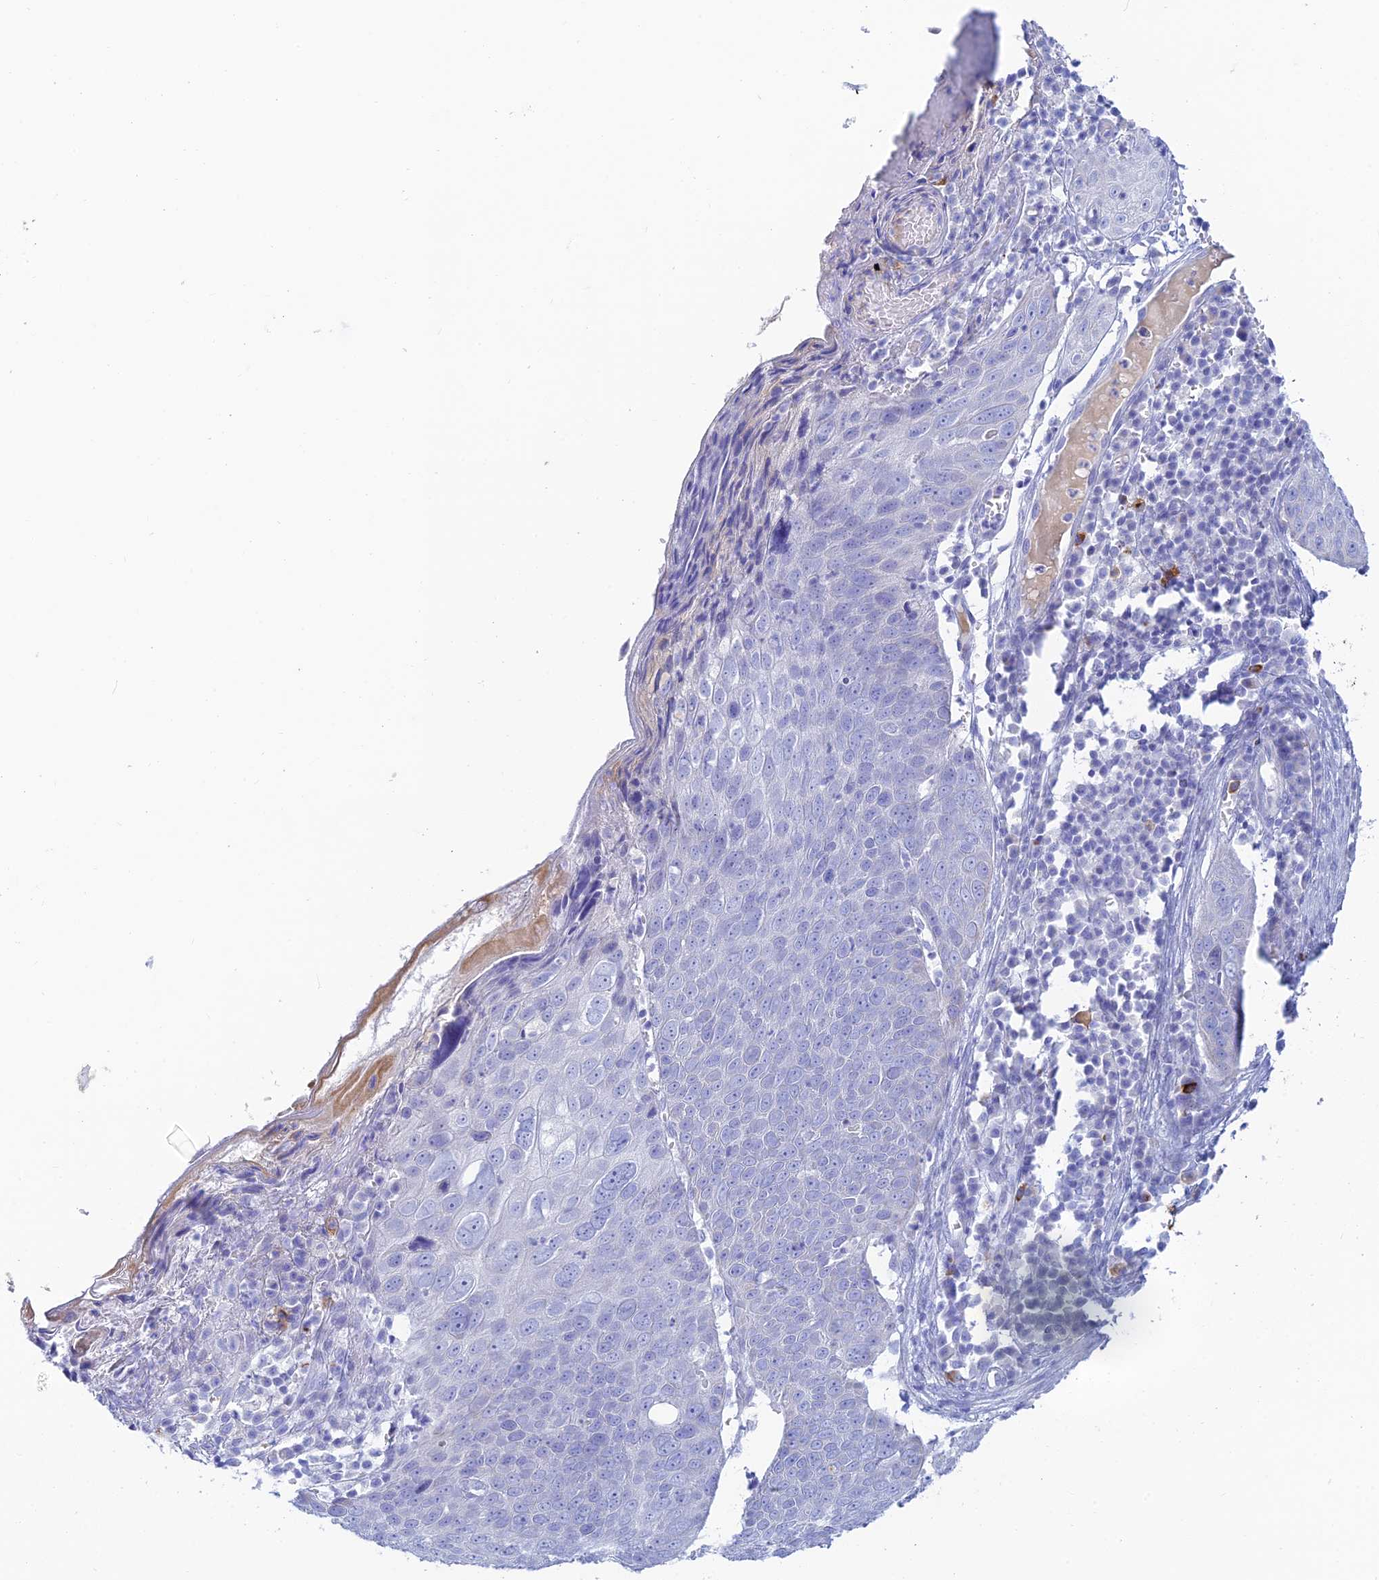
{"staining": {"intensity": "negative", "quantity": "none", "location": "none"}, "tissue": "skin cancer", "cell_type": "Tumor cells", "image_type": "cancer", "snomed": [{"axis": "morphology", "description": "Squamous cell carcinoma, NOS"}, {"axis": "topography", "description": "Skin"}], "caption": "Photomicrograph shows no protein positivity in tumor cells of skin cancer tissue.", "gene": "CEP152", "patient": {"sex": "male", "age": 71}}